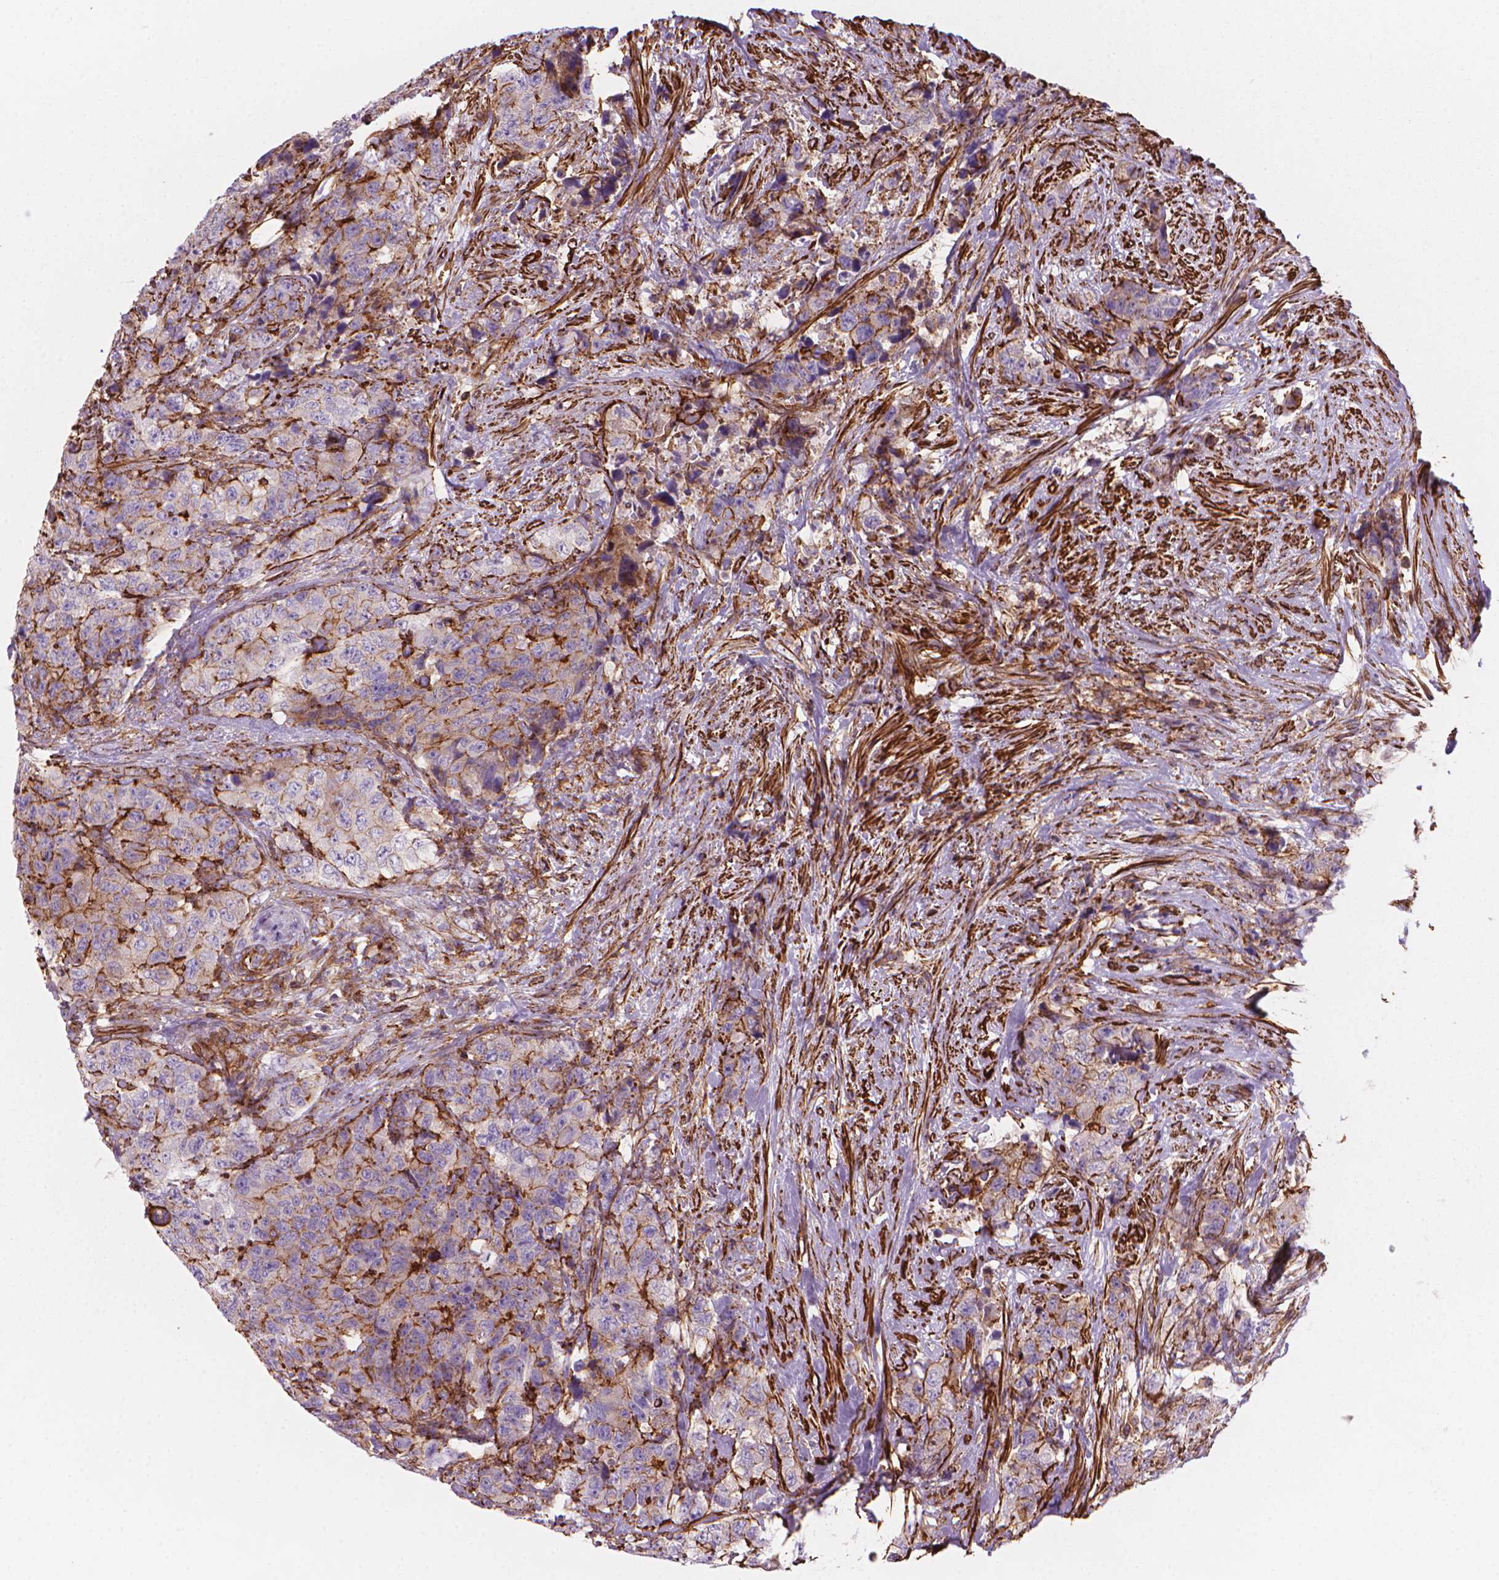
{"staining": {"intensity": "moderate", "quantity": "<25%", "location": "cytoplasmic/membranous"}, "tissue": "urothelial cancer", "cell_type": "Tumor cells", "image_type": "cancer", "snomed": [{"axis": "morphology", "description": "Urothelial carcinoma, High grade"}, {"axis": "topography", "description": "Urinary bladder"}], "caption": "Tumor cells display low levels of moderate cytoplasmic/membranous staining in approximately <25% of cells in high-grade urothelial carcinoma. The protein is stained brown, and the nuclei are stained in blue (DAB (3,3'-diaminobenzidine) IHC with brightfield microscopy, high magnification).", "gene": "PATJ", "patient": {"sex": "female", "age": 78}}